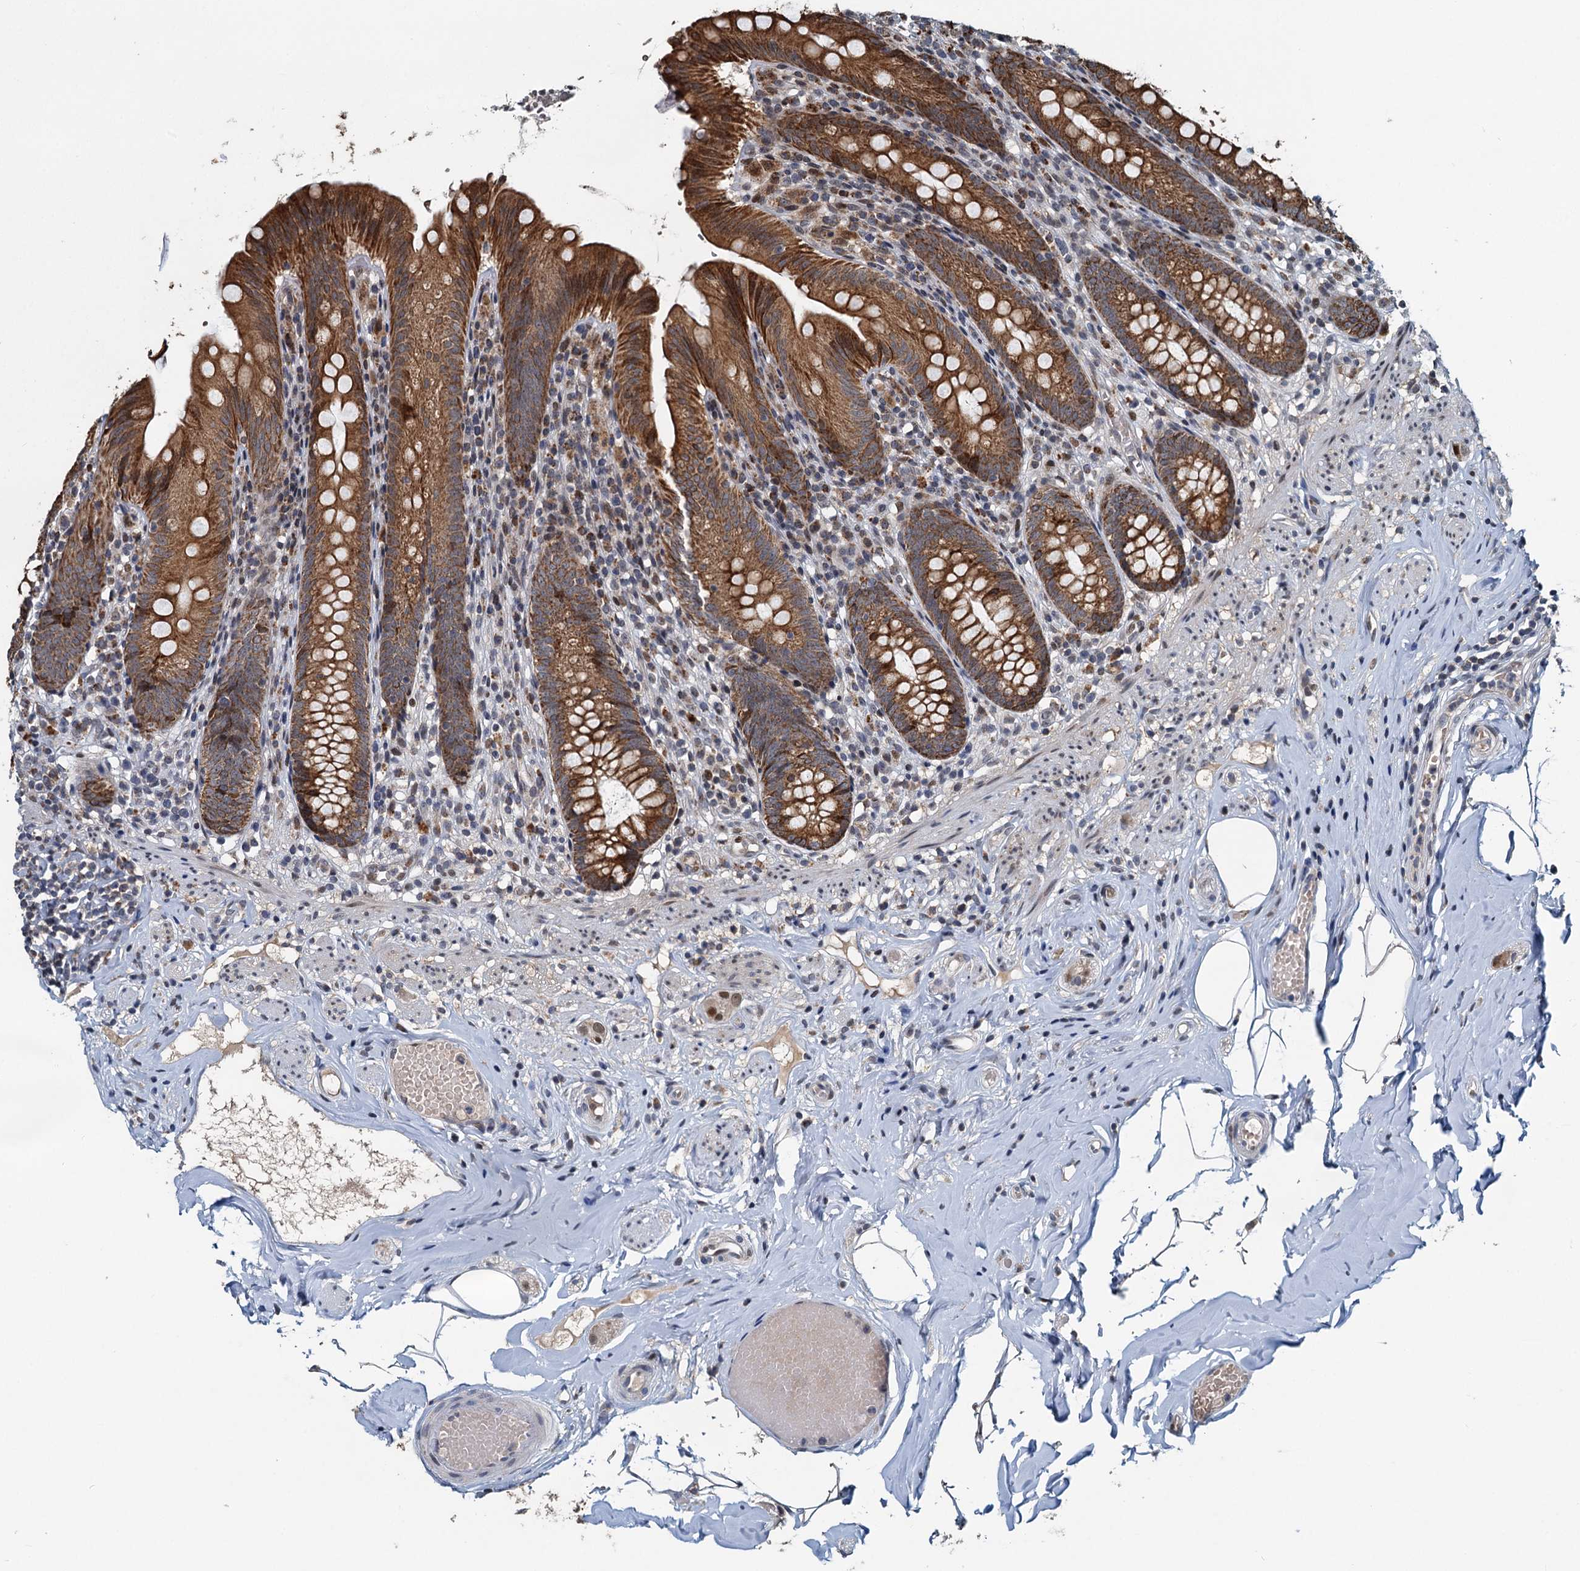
{"staining": {"intensity": "strong", "quantity": ">75%", "location": "cytoplasmic/membranous"}, "tissue": "appendix", "cell_type": "Glandular cells", "image_type": "normal", "snomed": [{"axis": "morphology", "description": "Normal tissue, NOS"}, {"axis": "topography", "description": "Appendix"}], "caption": "Immunohistochemical staining of unremarkable human appendix exhibits high levels of strong cytoplasmic/membranous expression in approximately >75% of glandular cells. (DAB (3,3'-diaminobenzidine) = brown stain, brightfield microscopy at high magnification).", "gene": "RITA1", "patient": {"sex": "male", "age": 55}}